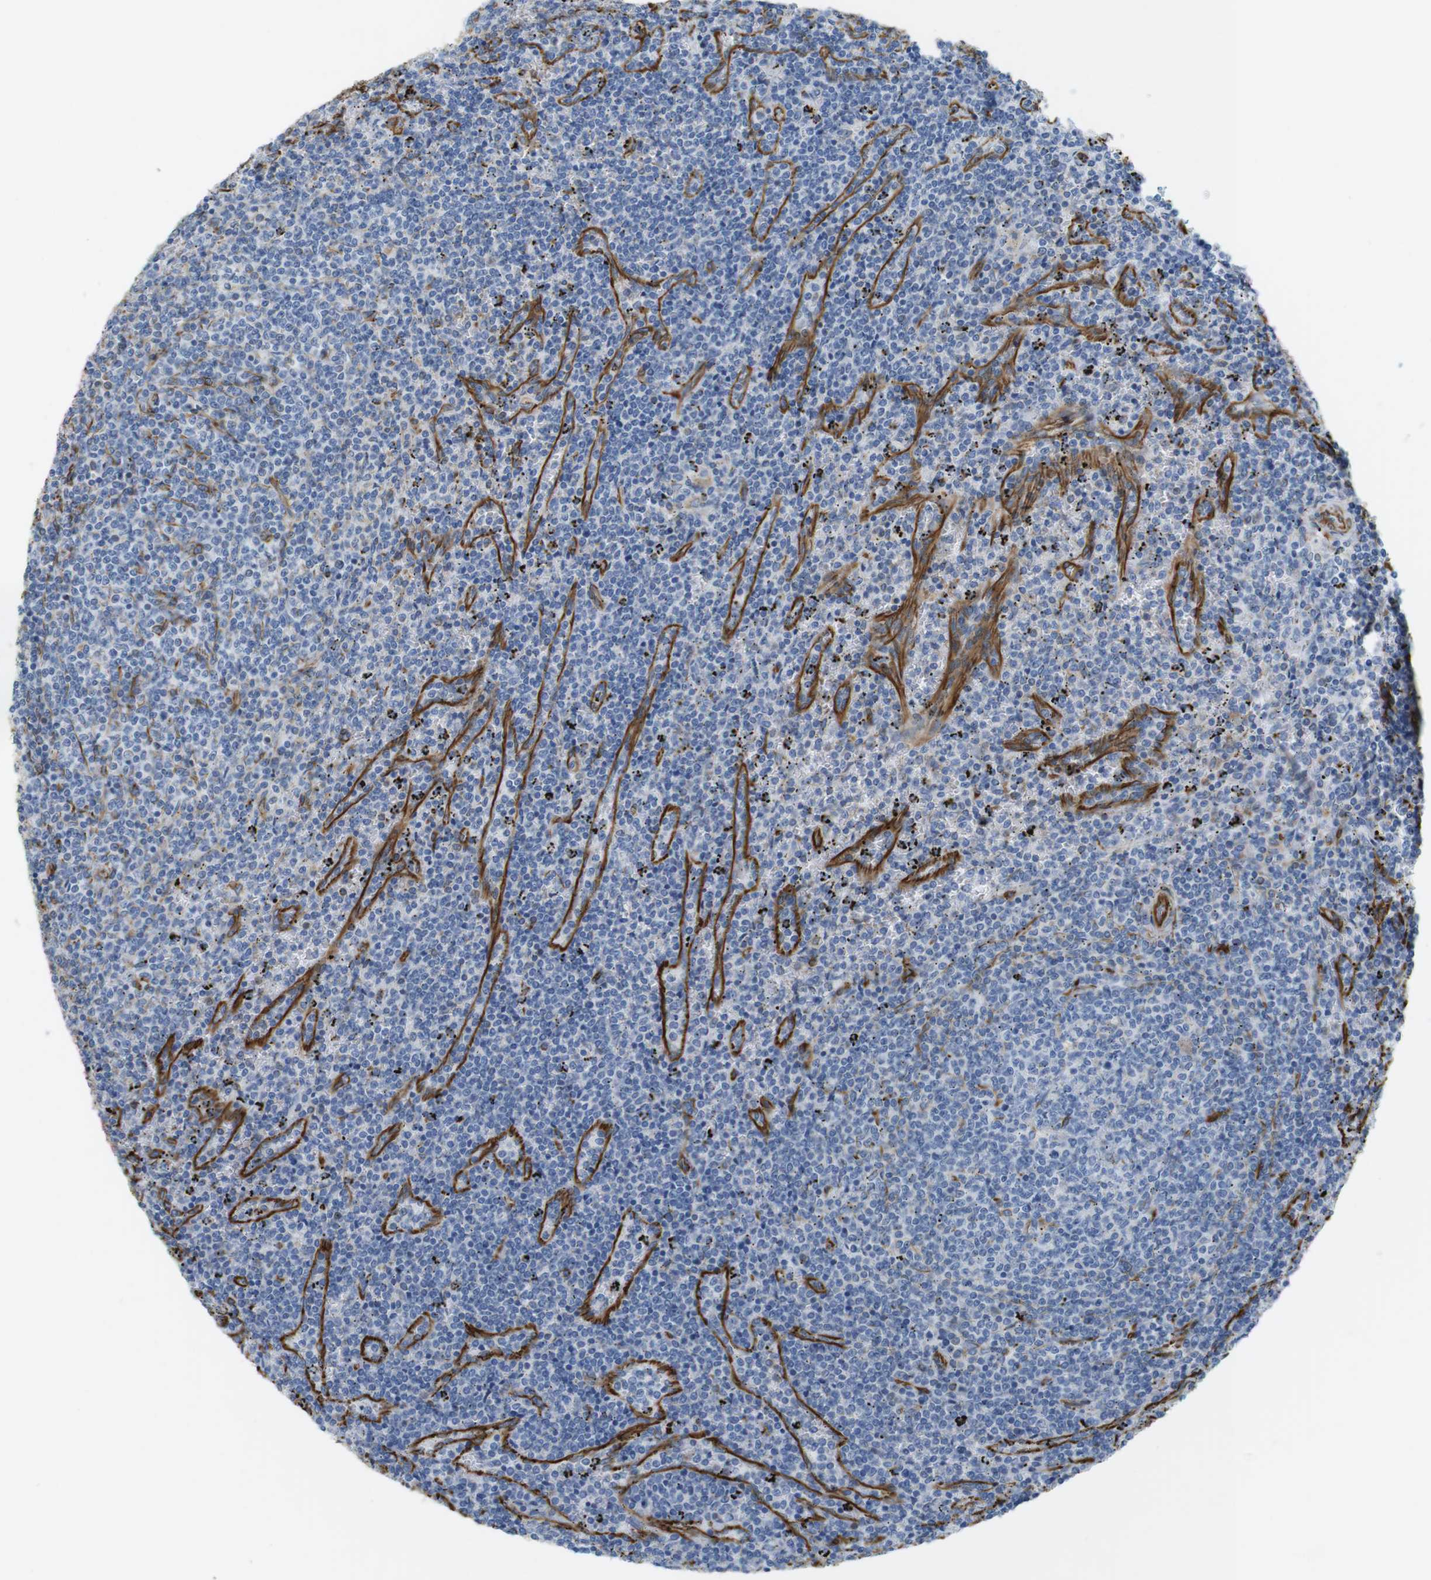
{"staining": {"intensity": "negative", "quantity": "none", "location": "none"}, "tissue": "lymphoma", "cell_type": "Tumor cells", "image_type": "cancer", "snomed": [{"axis": "morphology", "description": "Malignant lymphoma, non-Hodgkin's type, Low grade"}, {"axis": "topography", "description": "Spleen"}], "caption": "A high-resolution micrograph shows IHC staining of low-grade malignant lymphoma, non-Hodgkin's type, which displays no significant staining in tumor cells.", "gene": "MS4A10", "patient": {"sex": "female", "age": 50}}